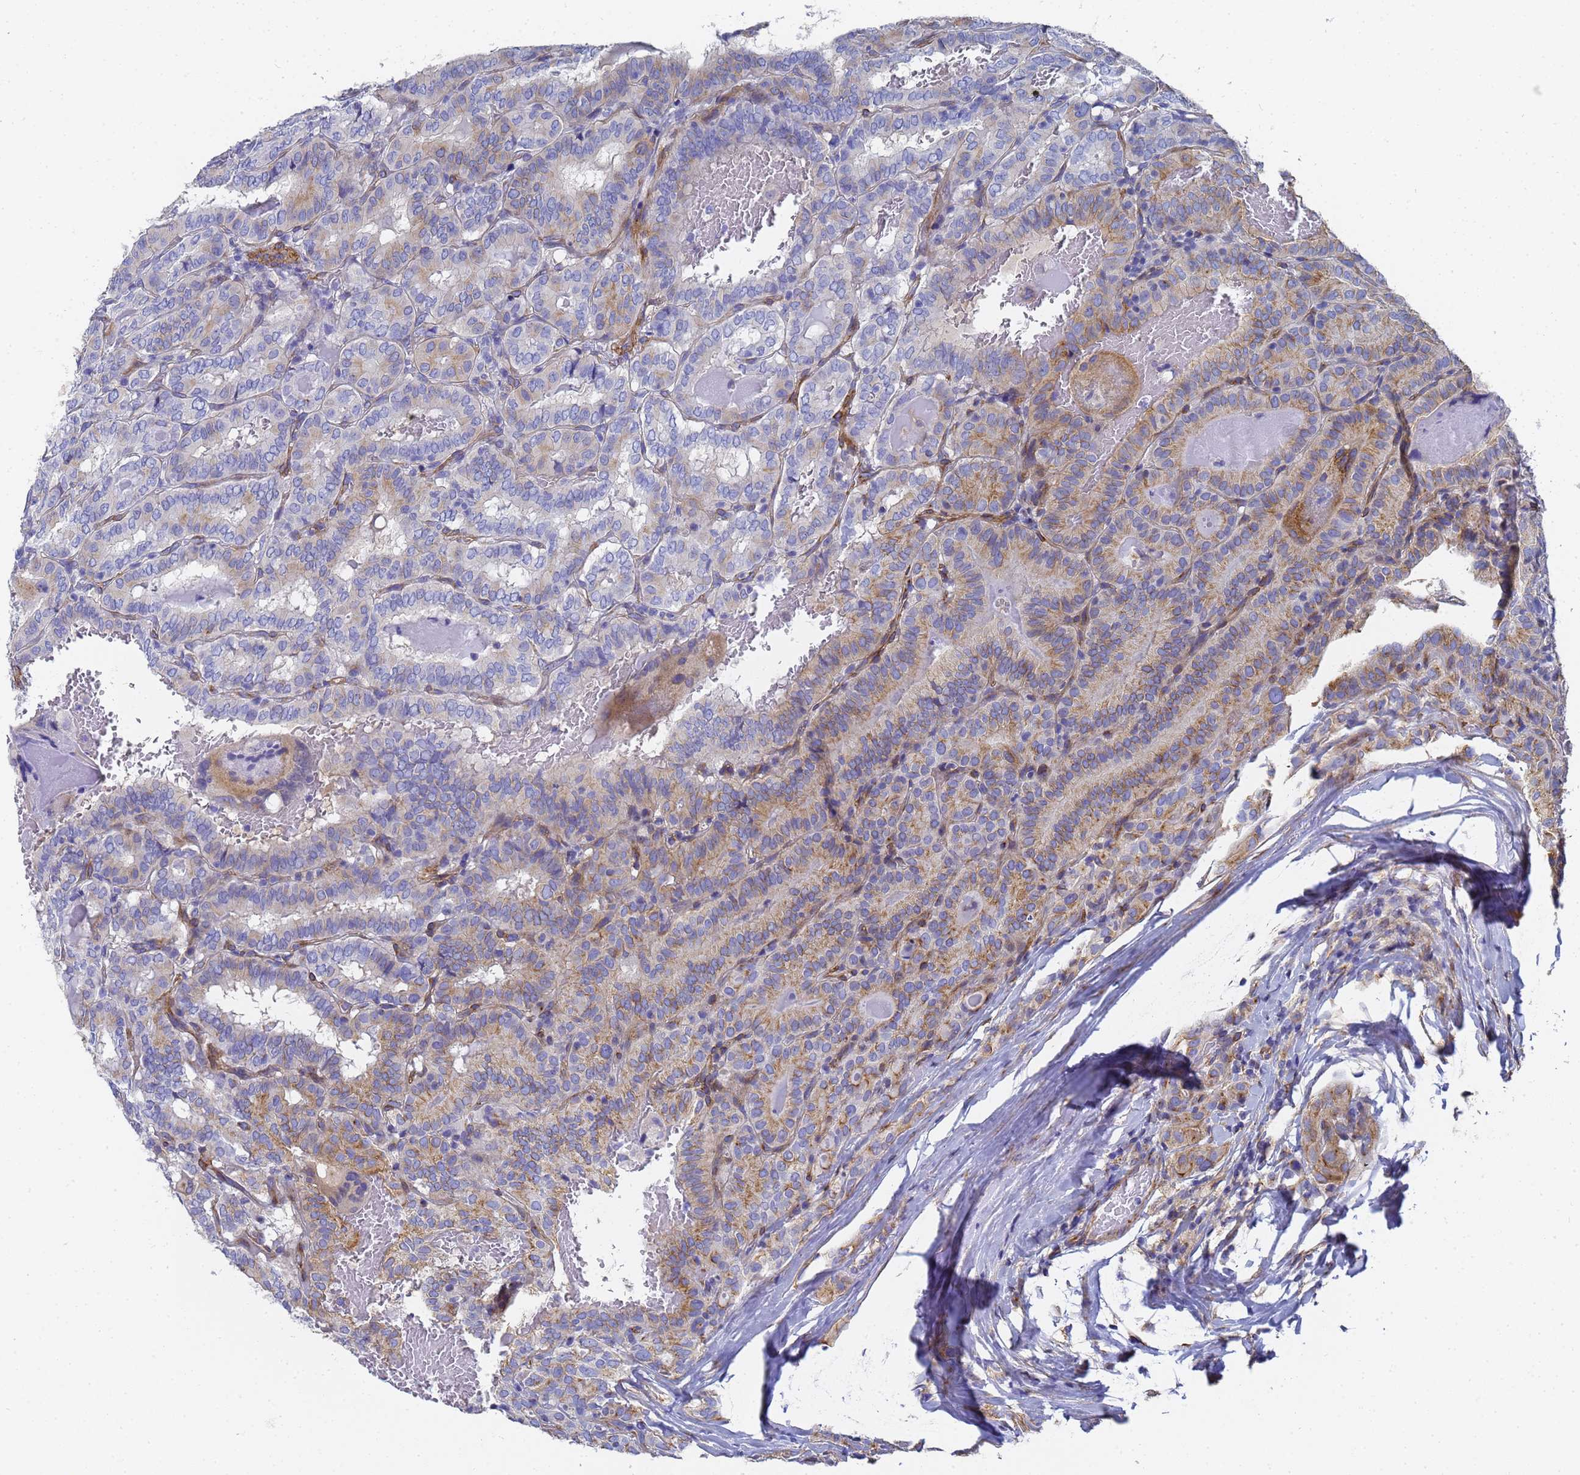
{"staining": {"intensity": "moderate", "quantity": "<25%", "location": "cytoplasmic/membranous"}, "tissue": "thyroid cancer", "cell_type": "Tumor cells", "image_type": "cancer", "snomed": [{"axis": "morphology", "description": "Papillary adenocarcinoma, NOS"}, {"axis": "topography", "description": "Thyroid gland"}], "caption": "Thyroid papillary adenocarcinoma stained with DAB (3,3'-diaminobenzidine) IHC shows low levels of moderate cytoplasmic/membranous positivity in about <25% of tumor cells. (DAB IHC with brightfield microscopy, high magnification).", "gene": "TUBB1", "patient": {"sex": "female", "age": 72}}